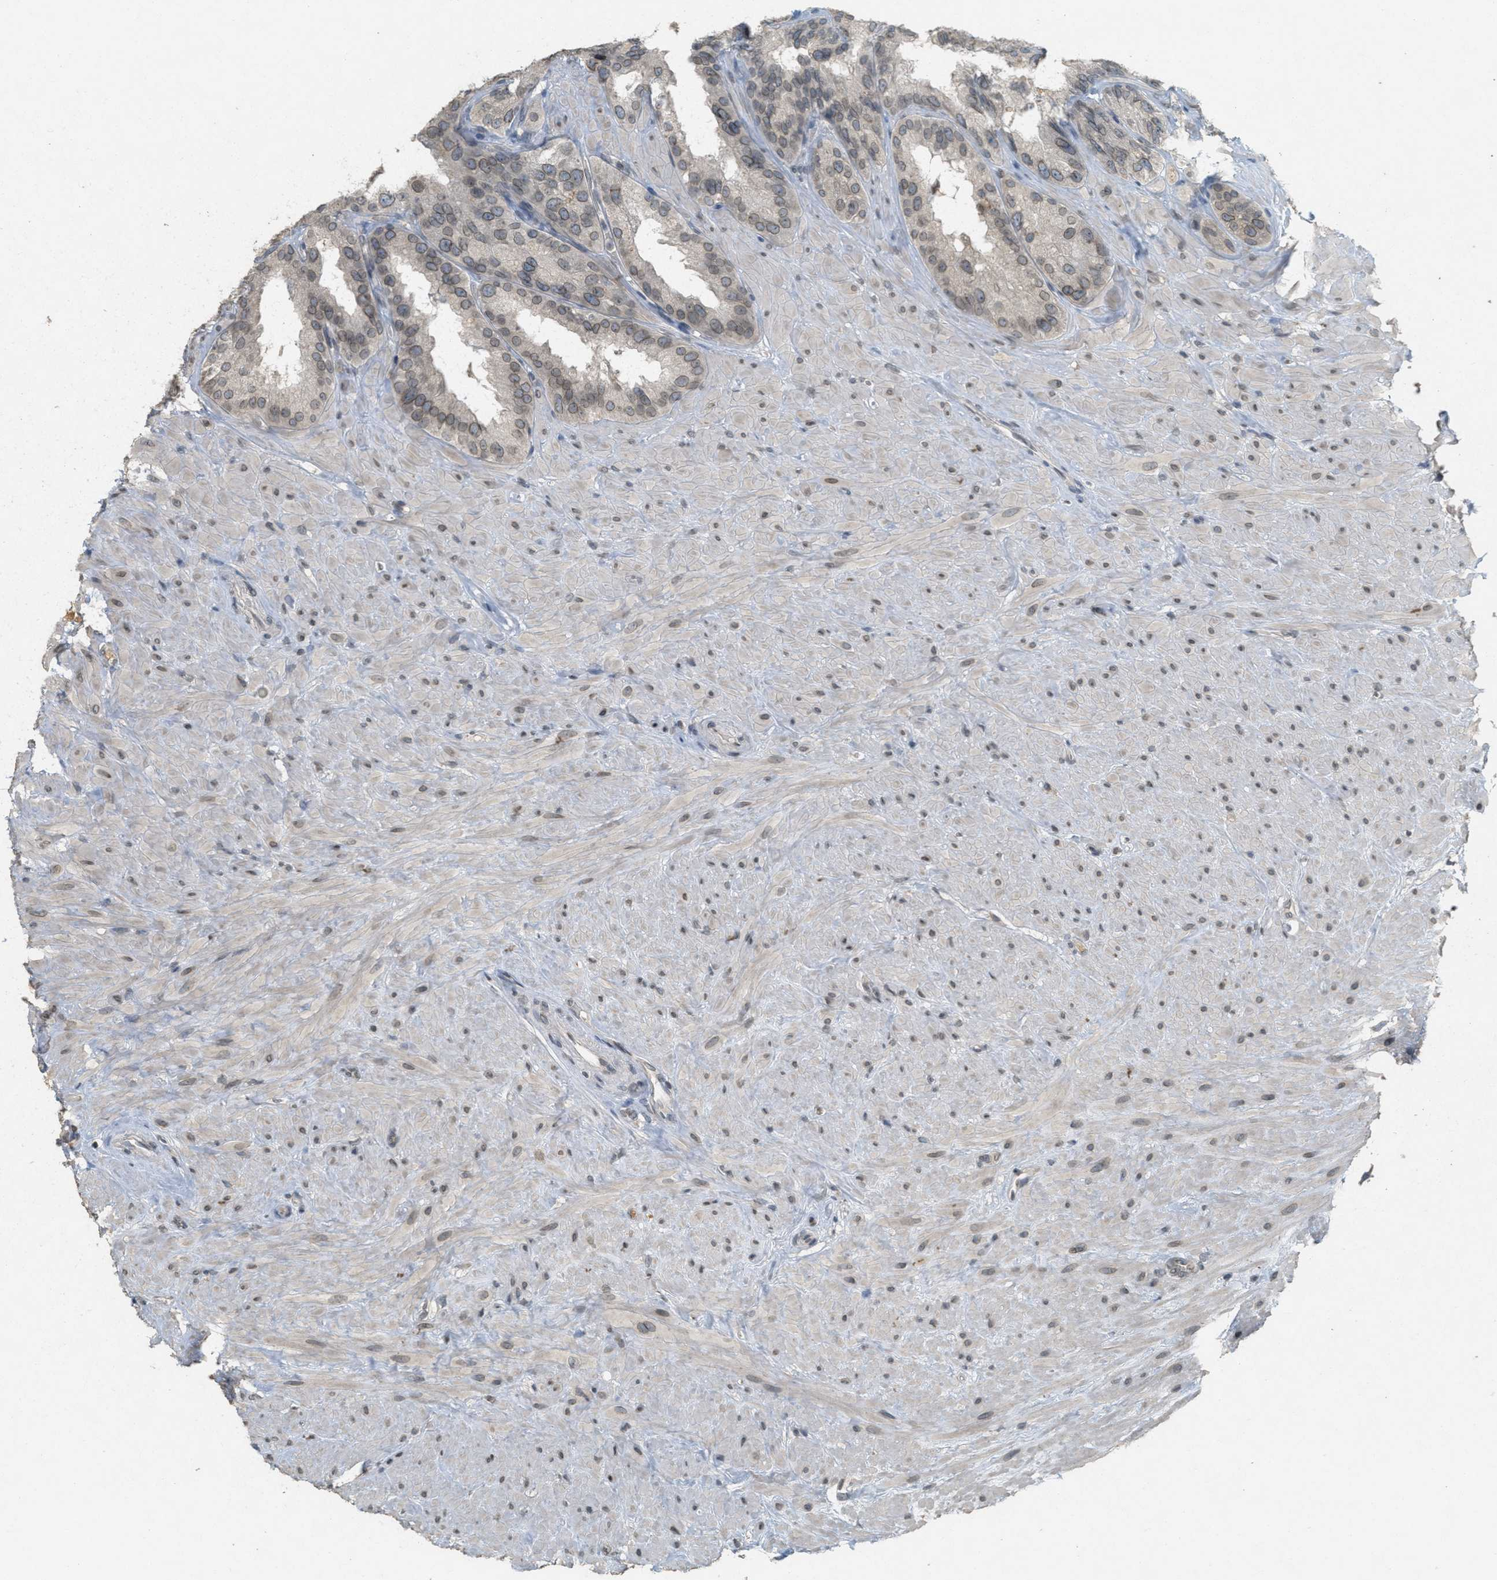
{"staining": {"intensity": "moderate", "quantity": ">75%", "location": "cytoplasmic/membranous,nuclear"}, "tissue": "seminal vesicle", "cell_type": "Glandular cells", "image_type": "normal", "snomed": [{"axis": "morphology", "description": "Normal tissue, NOS"}, {"axis": "topography", "description": "Seminal veicle"}], "caption": "Immunohistochemical staining of normal human seminal vesicle demonstrates medium levels of moderate cytoplasmic/membranous,nuclear expression in approximately >75% of glandular cells. (IHC, brightfield microscopy, high magnification).", "gene": "ABHD6", "patient": {"sex": "male", "age": 68}}